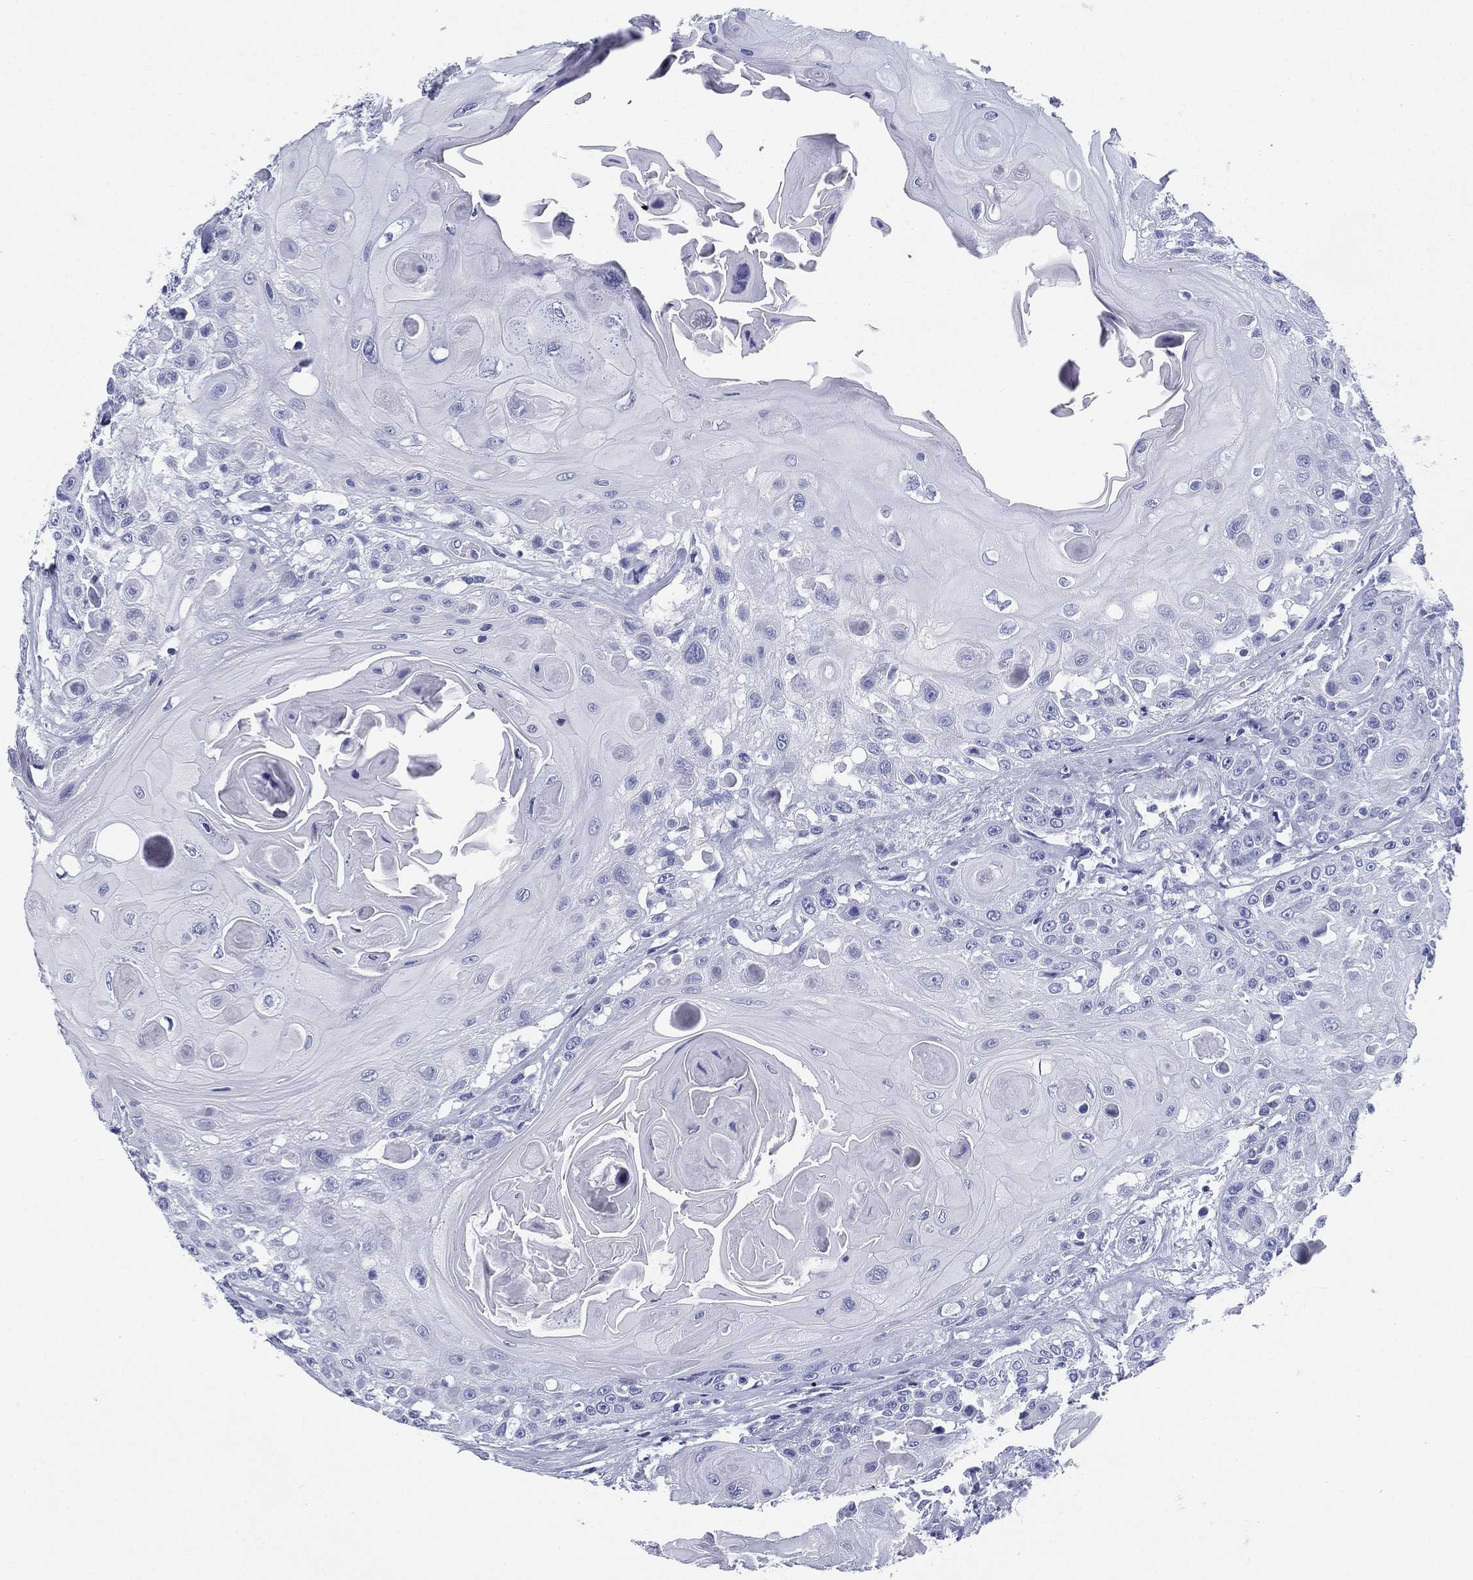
{"staining": {"intensity": "negative", "quantity": "none", "location": "none"}, "tissue": "head and neck cancer", "cell_type": "Tumor cells", "image_type": "cancer", "snomed": [{"axis": "morphology", "description": "Squamous cell carcinoma, NOS"}, {"axis": "topography", "description": "Head-Neck"}], "caption": "This histopathology image is of head and neck cancer (squamous cell carcinoma) stained with IHC to label a protein in brown with the nuclei are counter-stained blue. There is no staining in tumor cells. (IHC, brightfield microscopy, high magnification).", "gene": "RSPH4A", "patient": {"sex": "female", "age": 59}}